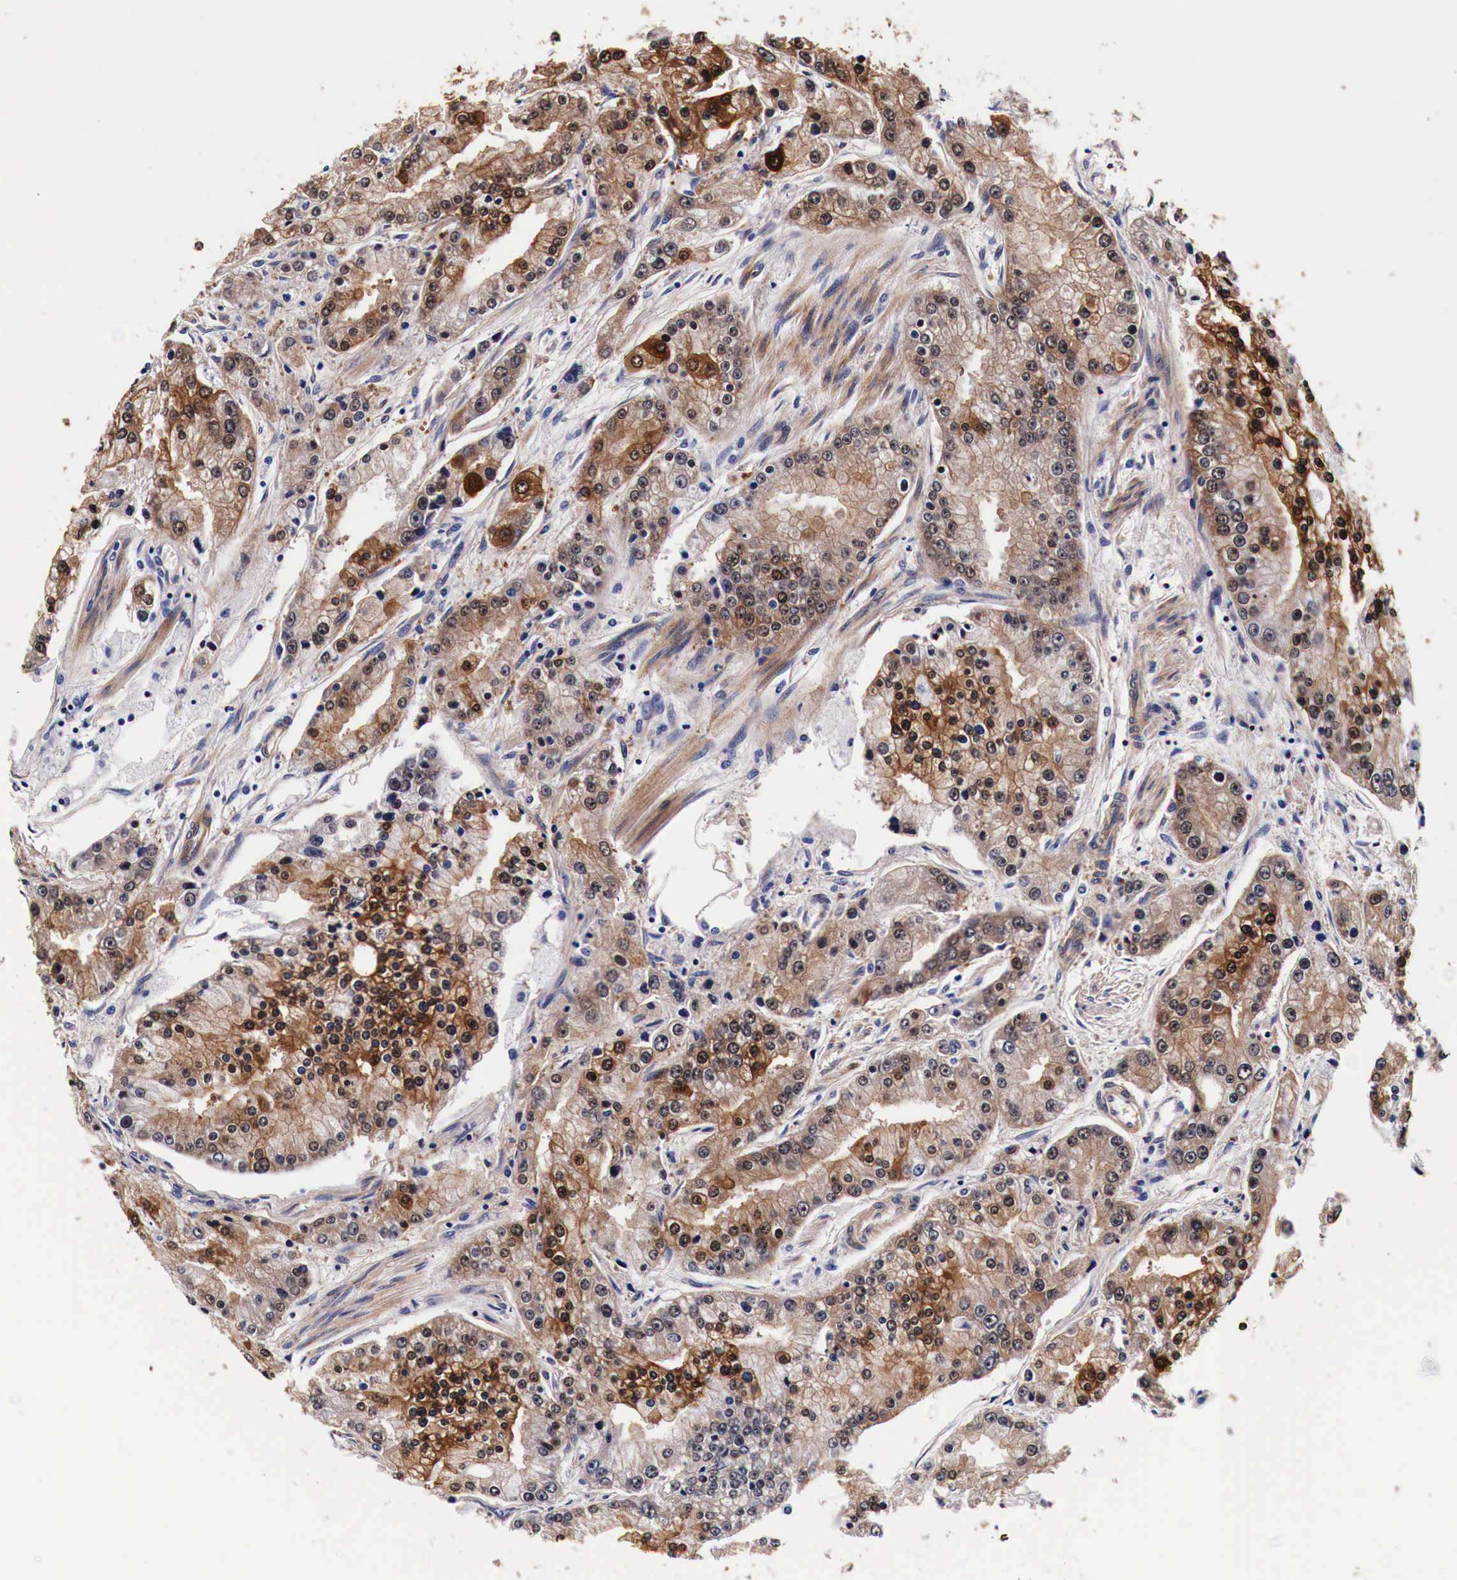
{"staining": {"intensity": "moderate", "quantity": "25%-75%", "location": "cytoplasmic/membranous,nuclear"}, "tissue": "prostate cancer", "cell_type": "Tumor cells", "image_type": "cancer", "snomed": [{"axis": "morphology", "description": "Adenocarcinoma, Medium grade"}, {"axis": "topography", "description": "Prostate"}], "caption": "Immunohistochemistry image of neoplastic tissue: human prostate cancer stained using immunohistochemistry (IHC) shows medium levels of moderate protein expression localized specifically in the cytoplasmic/membranous and nuclear of tumor cells, appearing as a cytoplasmic/membranous and nuclear brown color.", "gene": "HSPB1", "patient": {"sex": "male", "age": 72}}